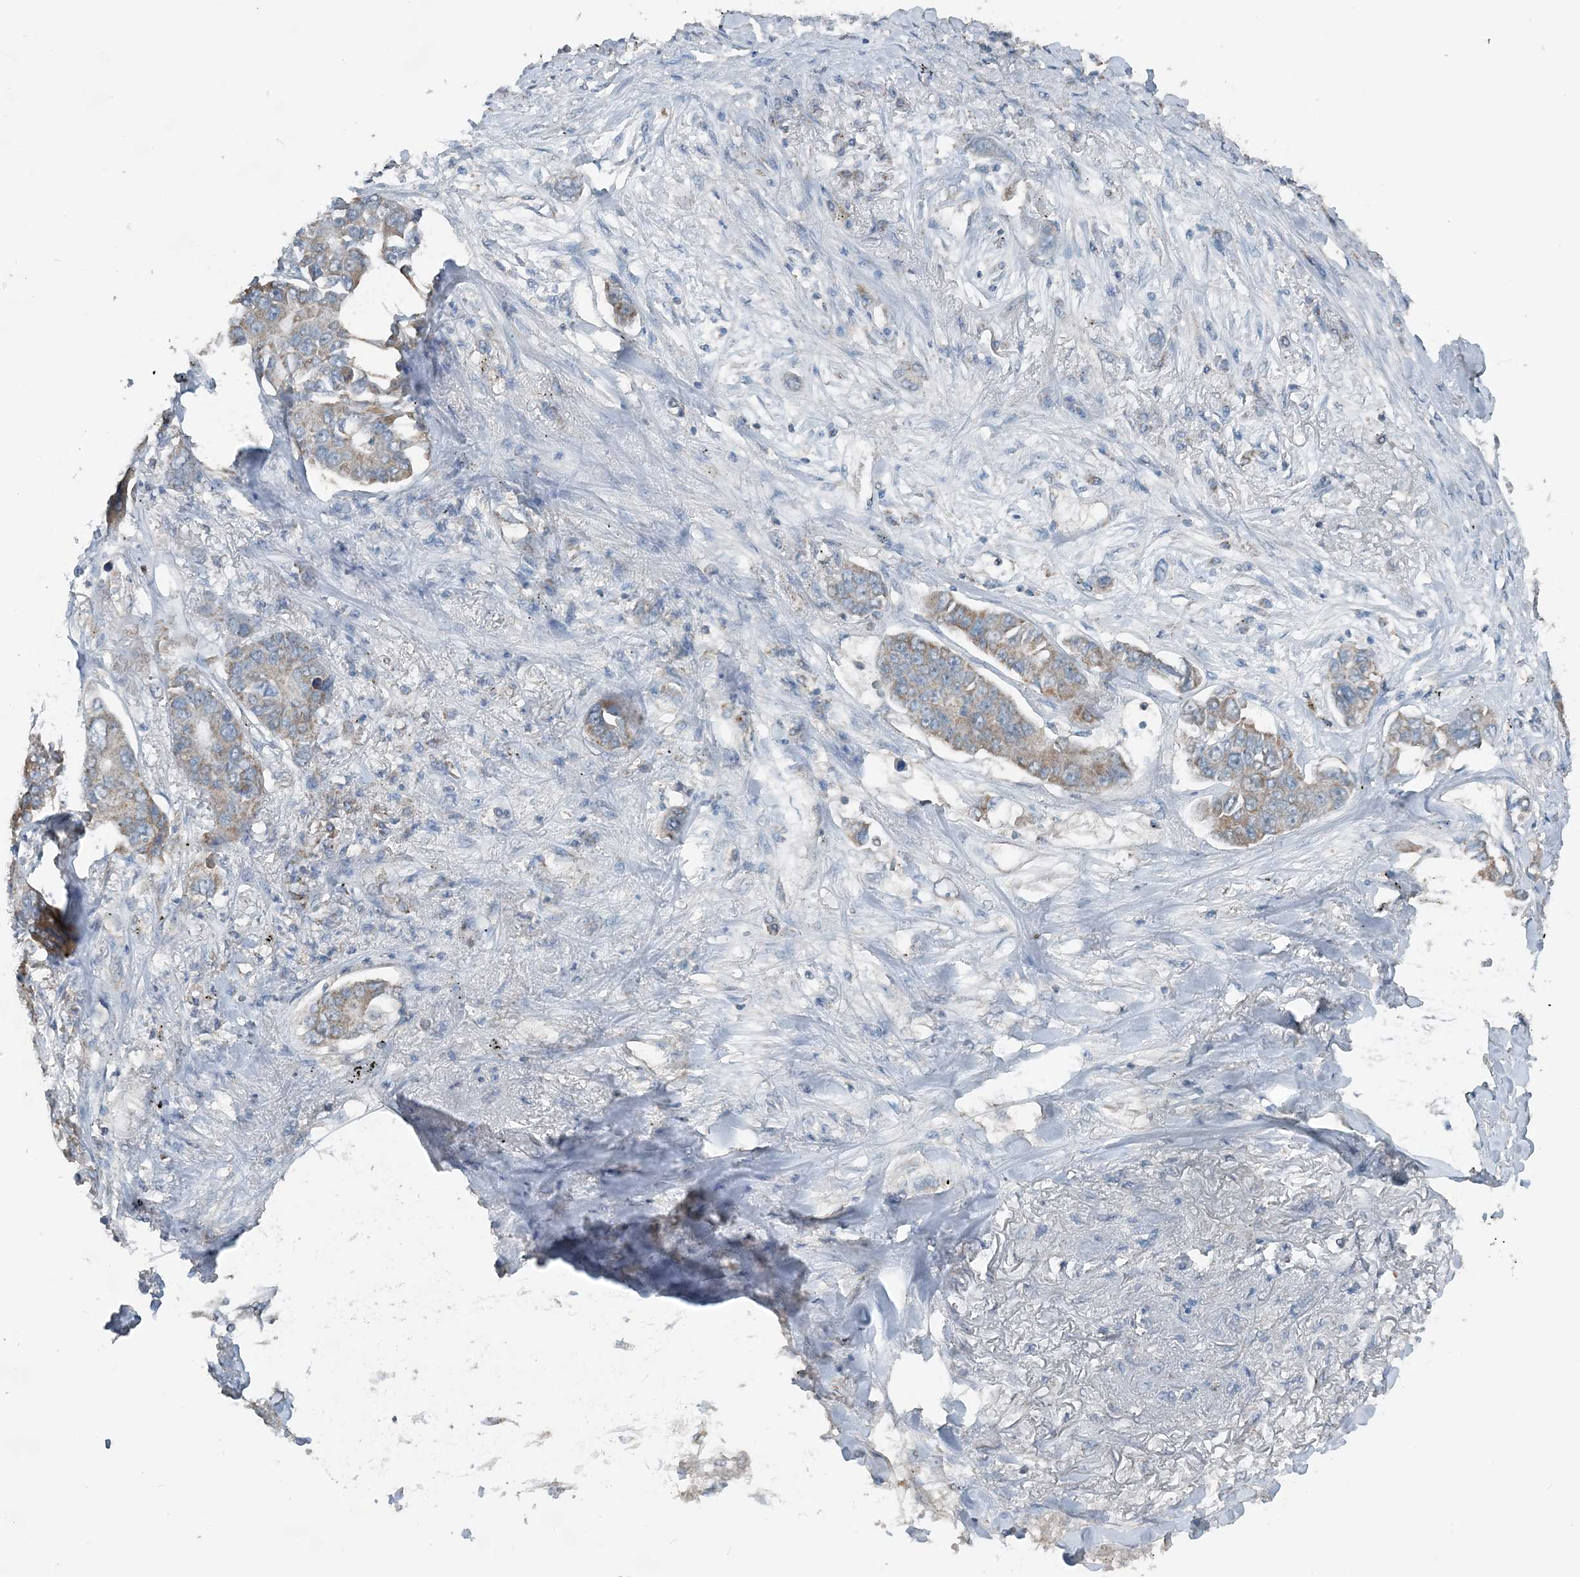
{"staining": {"intensity": "weak", "quantity": "25%-75%", "location": "cytoplasmic/membranous"}, "tissue": "lung cancer", "cell_type": "Tumor cells", "image_type": "cancer", "snomed": [{"axis": "morphology", "description": "Adenocarcinoma, NOS"}, {"axis": "topography", "description": "Lung"}], "caption": "Adenocarcinoma (lung) stained with a protein marker reveals weak staining in tumor cells.", "gene": "SUCLG1", "patient": {"sex": "male", "age": 49}}